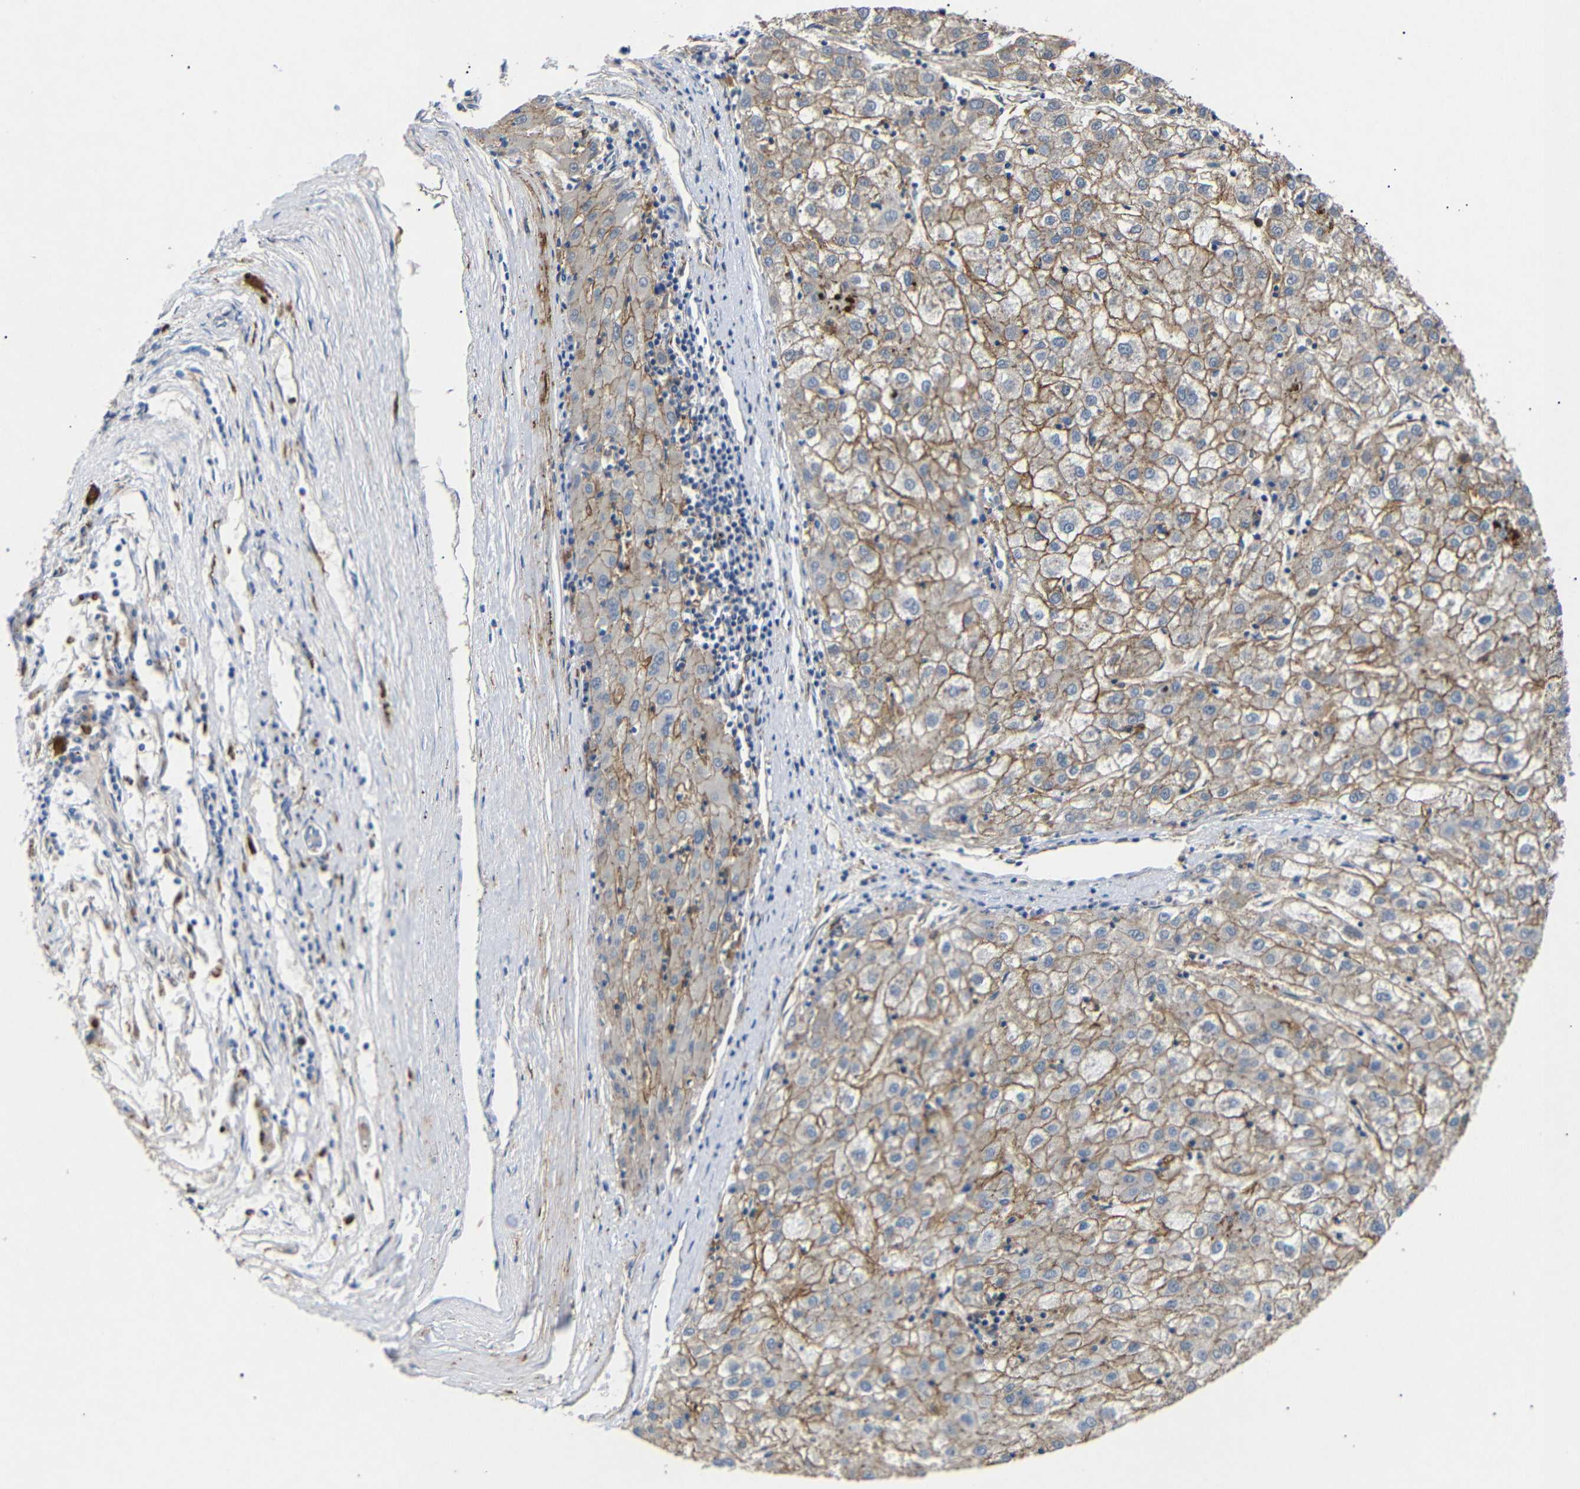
{"staining": {"intensity": "moderate", "quantity": ">75%", "location": "cytoplasmic/membranous"}, "tissue": "liver cancer", "cell_type": "Tumor cells", "image_type": "cancer", "snomed": [{"axis": "morphology", "description": "Carcinoma, Hepatocellular, NOS"}, {"axis": "topography", "description": "Liver"}], "caption": "There is medium levels of moderate cytoplasmic/membranous positivity in tumor cells of liver hepatocellular carcinoma, as demonstrated by immunohistochemical staining (brown color).", "gene": "SDCBP", "patient": {"sex": "male", "age": 72}}